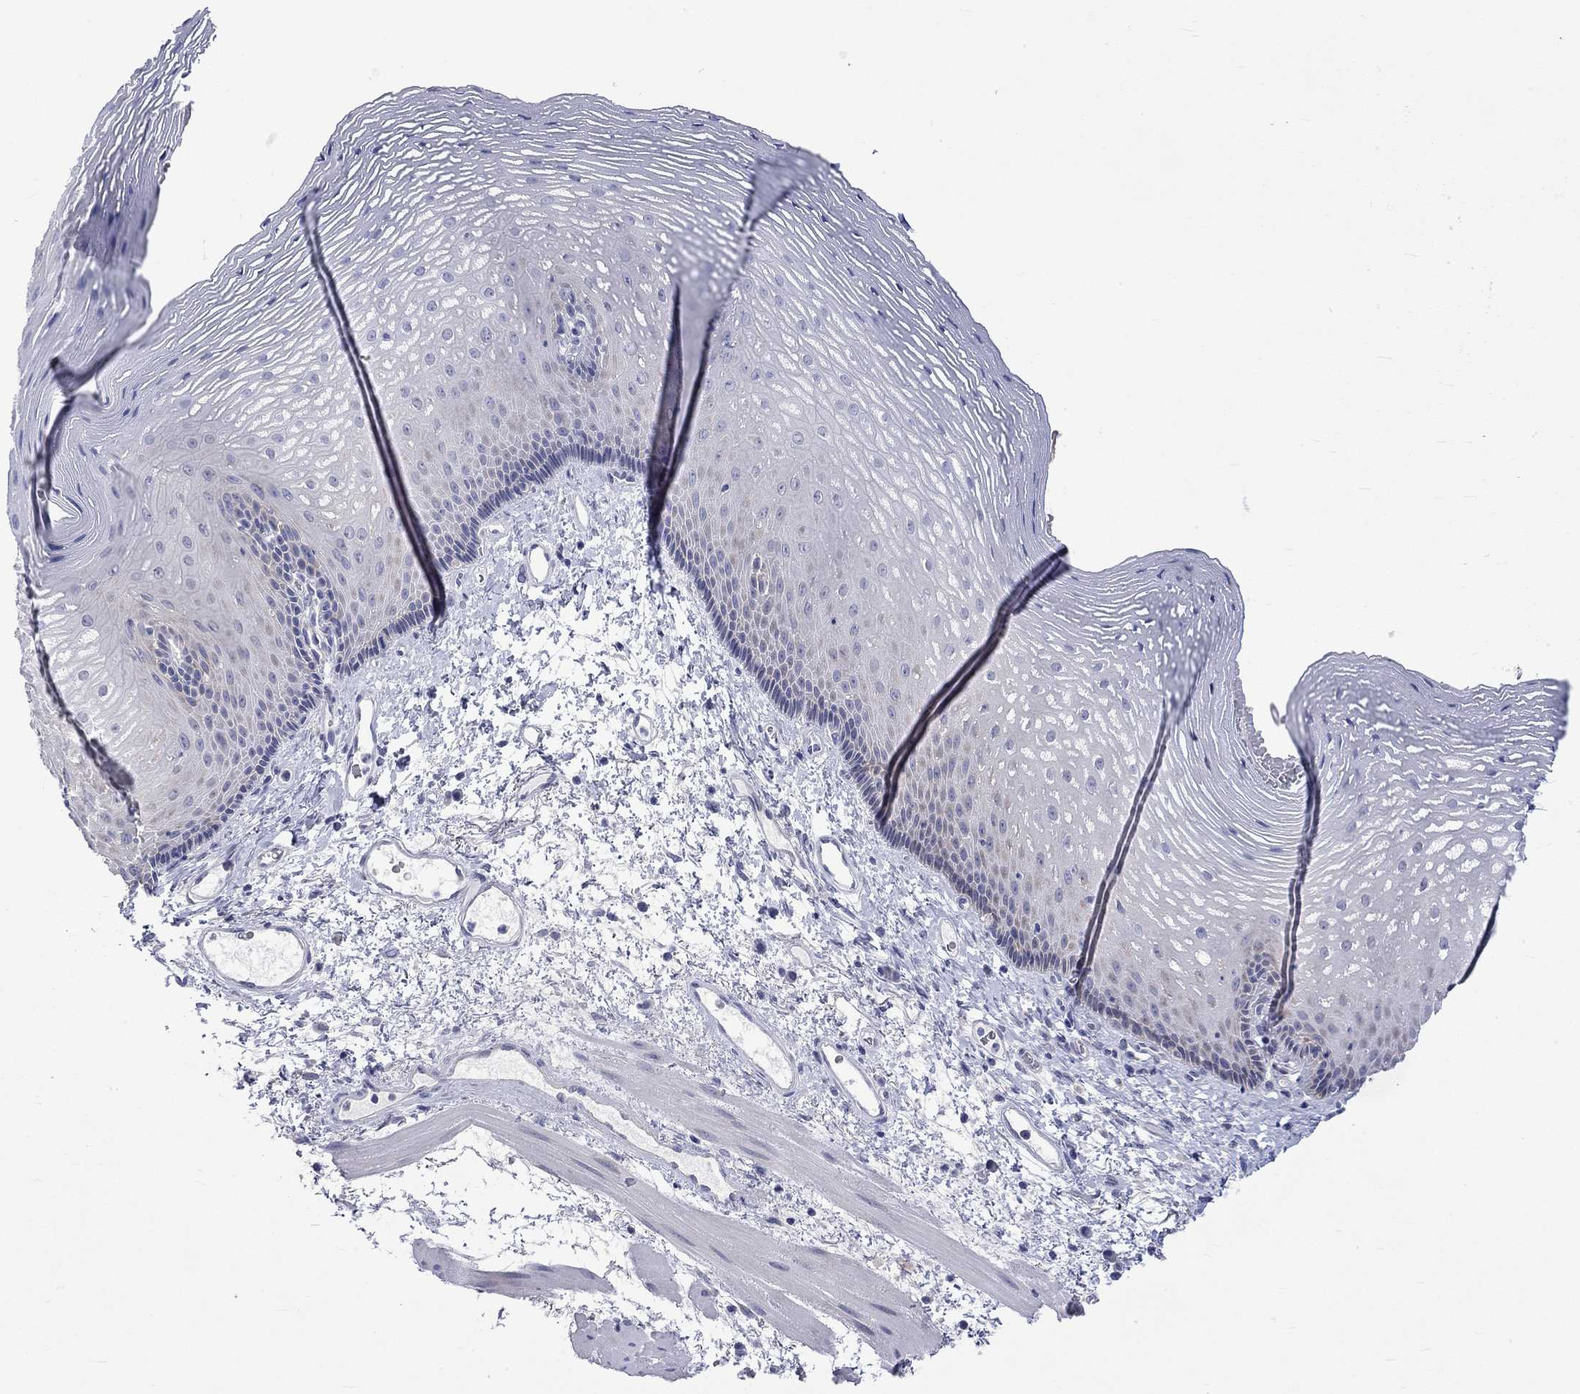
{"staining": {"intensity": "negative", "quantity": "none", "location": "none"}, "tissue": "esophagus", "cell_type": "Squamous epithelial cells", "image_type": "normal", "snomed": [{"axis": "morphology", "description": "Normal tissue, NOS"}, {"axis": "topography", "description": "Esophagus"}], "caption": "Histopathology image shows no significant protein staining in squamous epithelial cells of unremarkable esophagus.", "gene": "CERS1", "patient": {"sex": "male", "age": 76}}